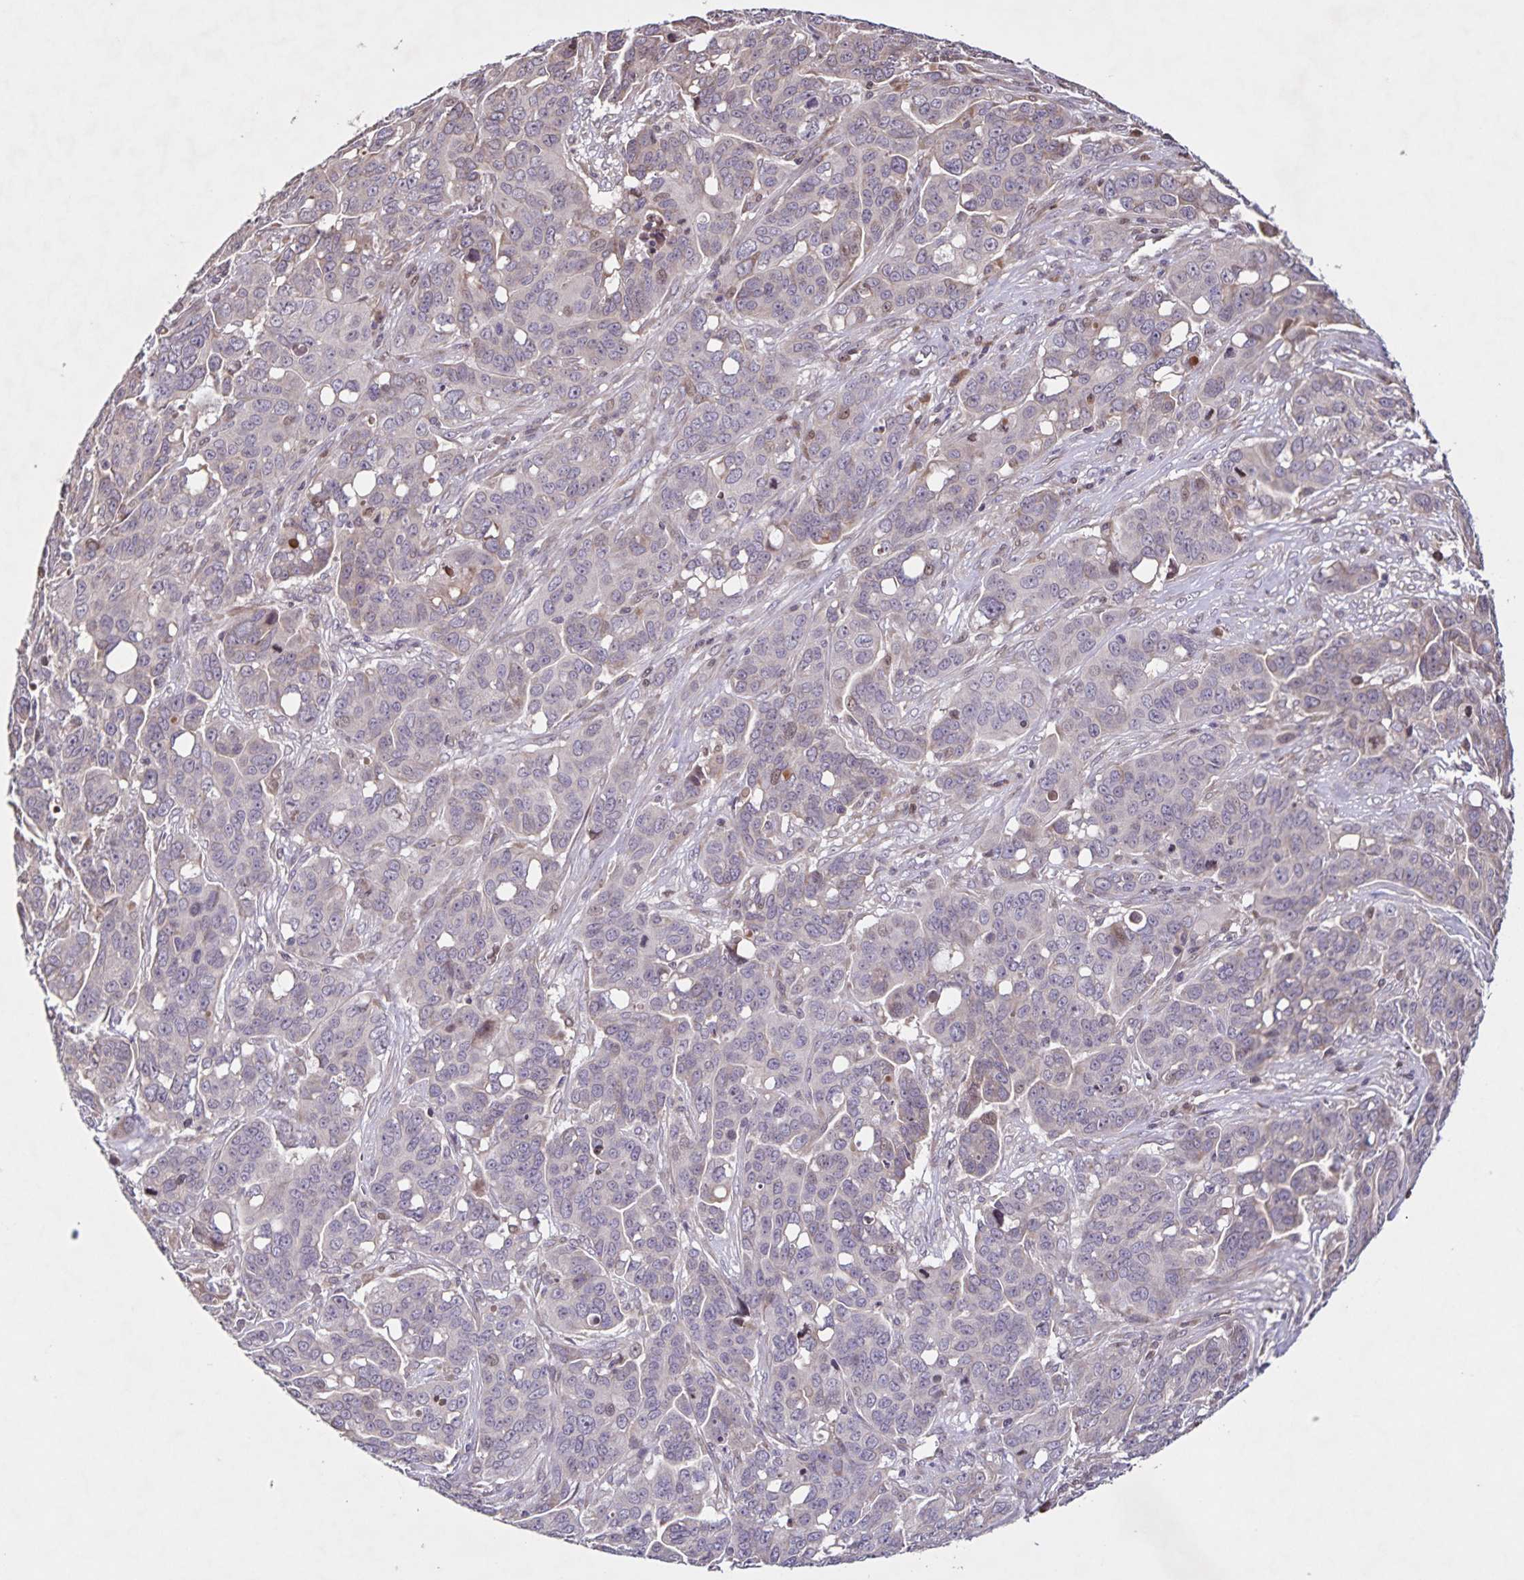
{"staining": {"intensity": "negative", "quantity": "none", "location": "none"}, "tissue": "ovarian cancer", "cell_type": "Tumor cells", "image_type": "cancer", "snomed": [{"axis": "morphology", "description": "Carcinoma, endometroid"}, {"axis": "topography", "description": "Ovary"}], "caption": "Tumor cells show no significant protein expression in ovarian cancer.", "gene": "GDF2", "patient": {"sex": "female", "age": 78}}